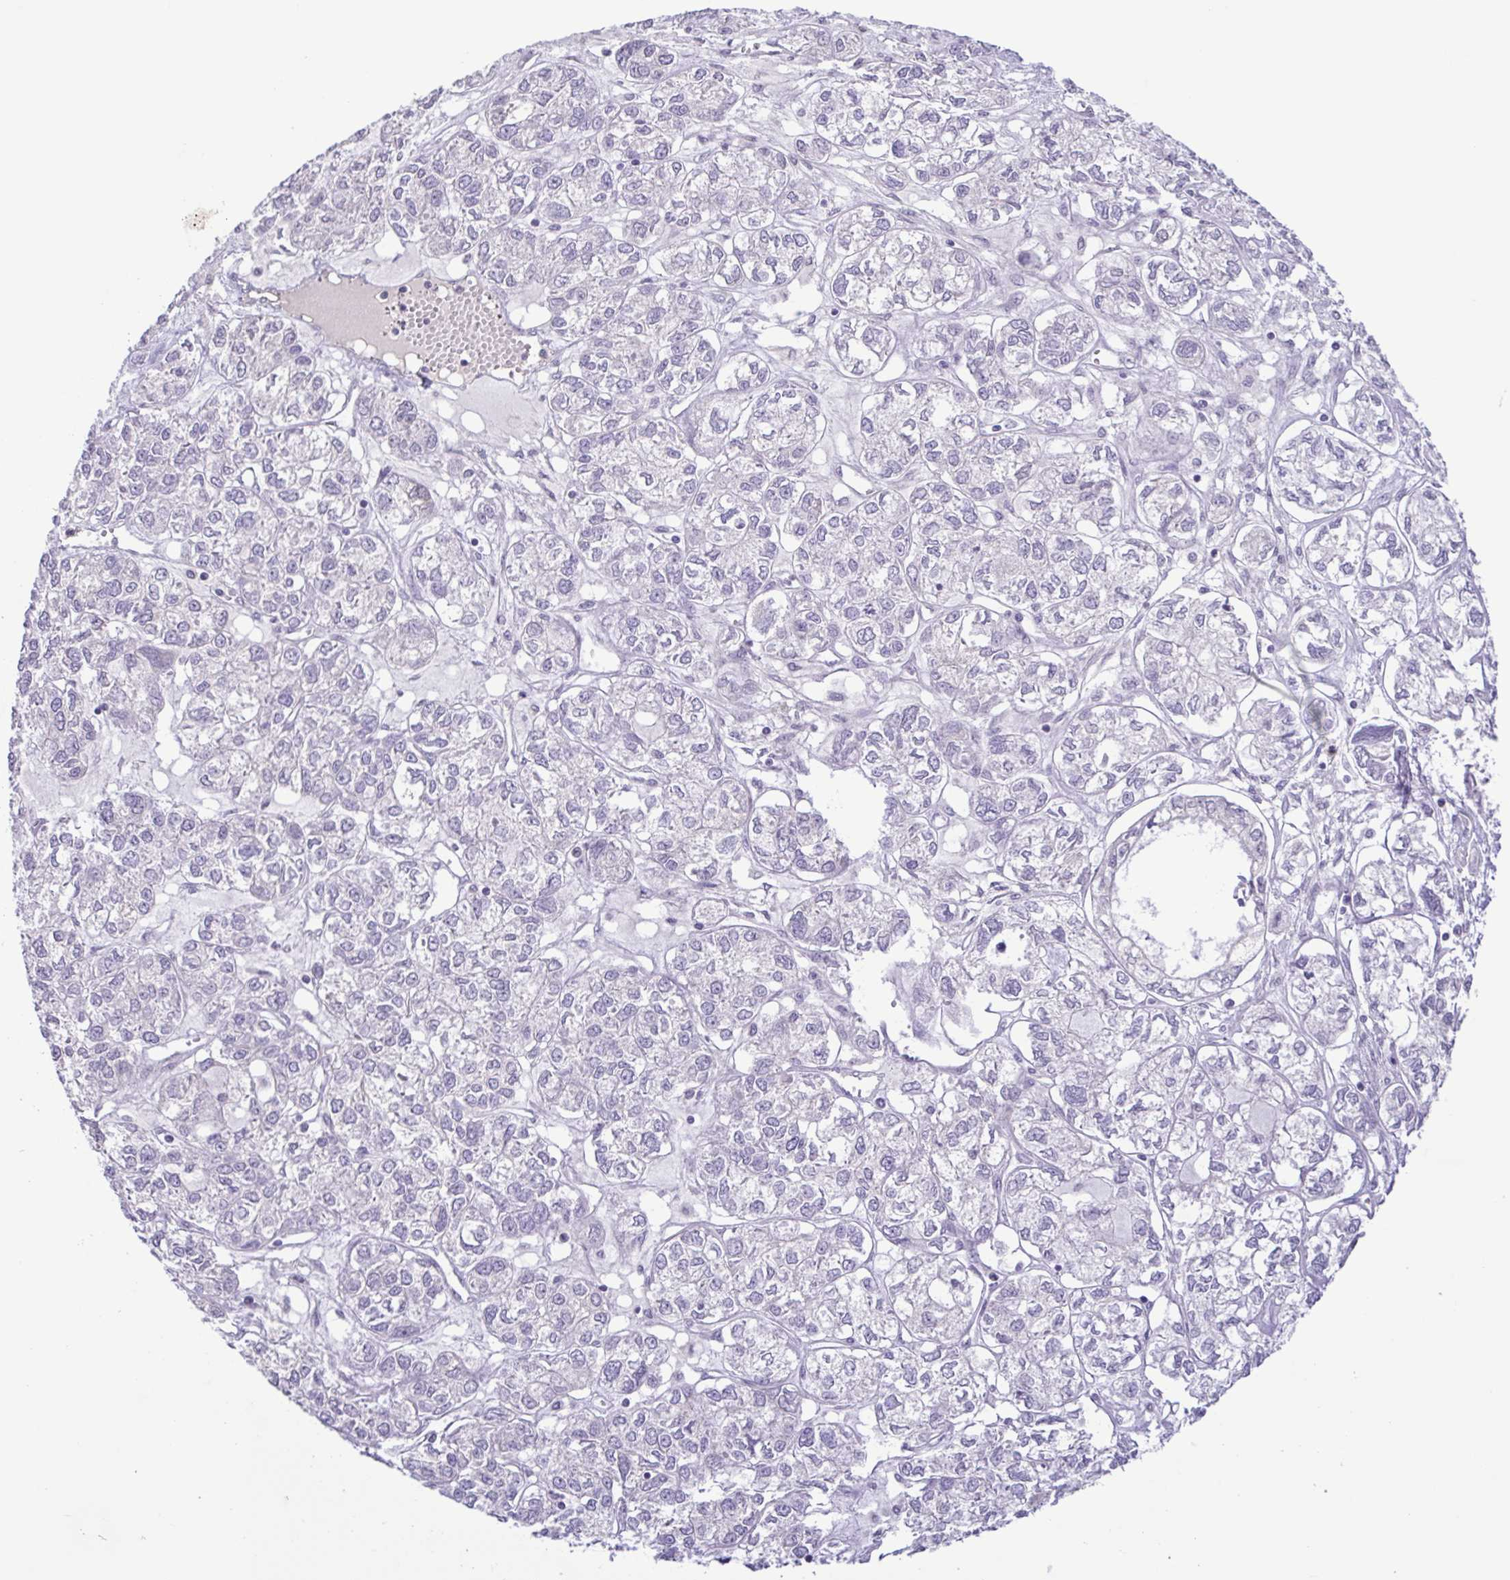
{"staining": {"intensity": "negative", "quantity": "none", "location": "none"}, "tissue": "ovarian cancer", "cell_type": "Tumor cells", "image_type": "cancer", "snomed": [{"axis": "morphology", "description": "Carcinoma, endometroid"}, {"axis": "topography", "description": "Ovary"}], "caption": "Ovarian cancer (endometroid carcinoma) was stained to show a protein in brown. There is no significant positivity in tumor cells.", "gene": "IL1RN", "patient": {"sex": "female", "age": 64}}